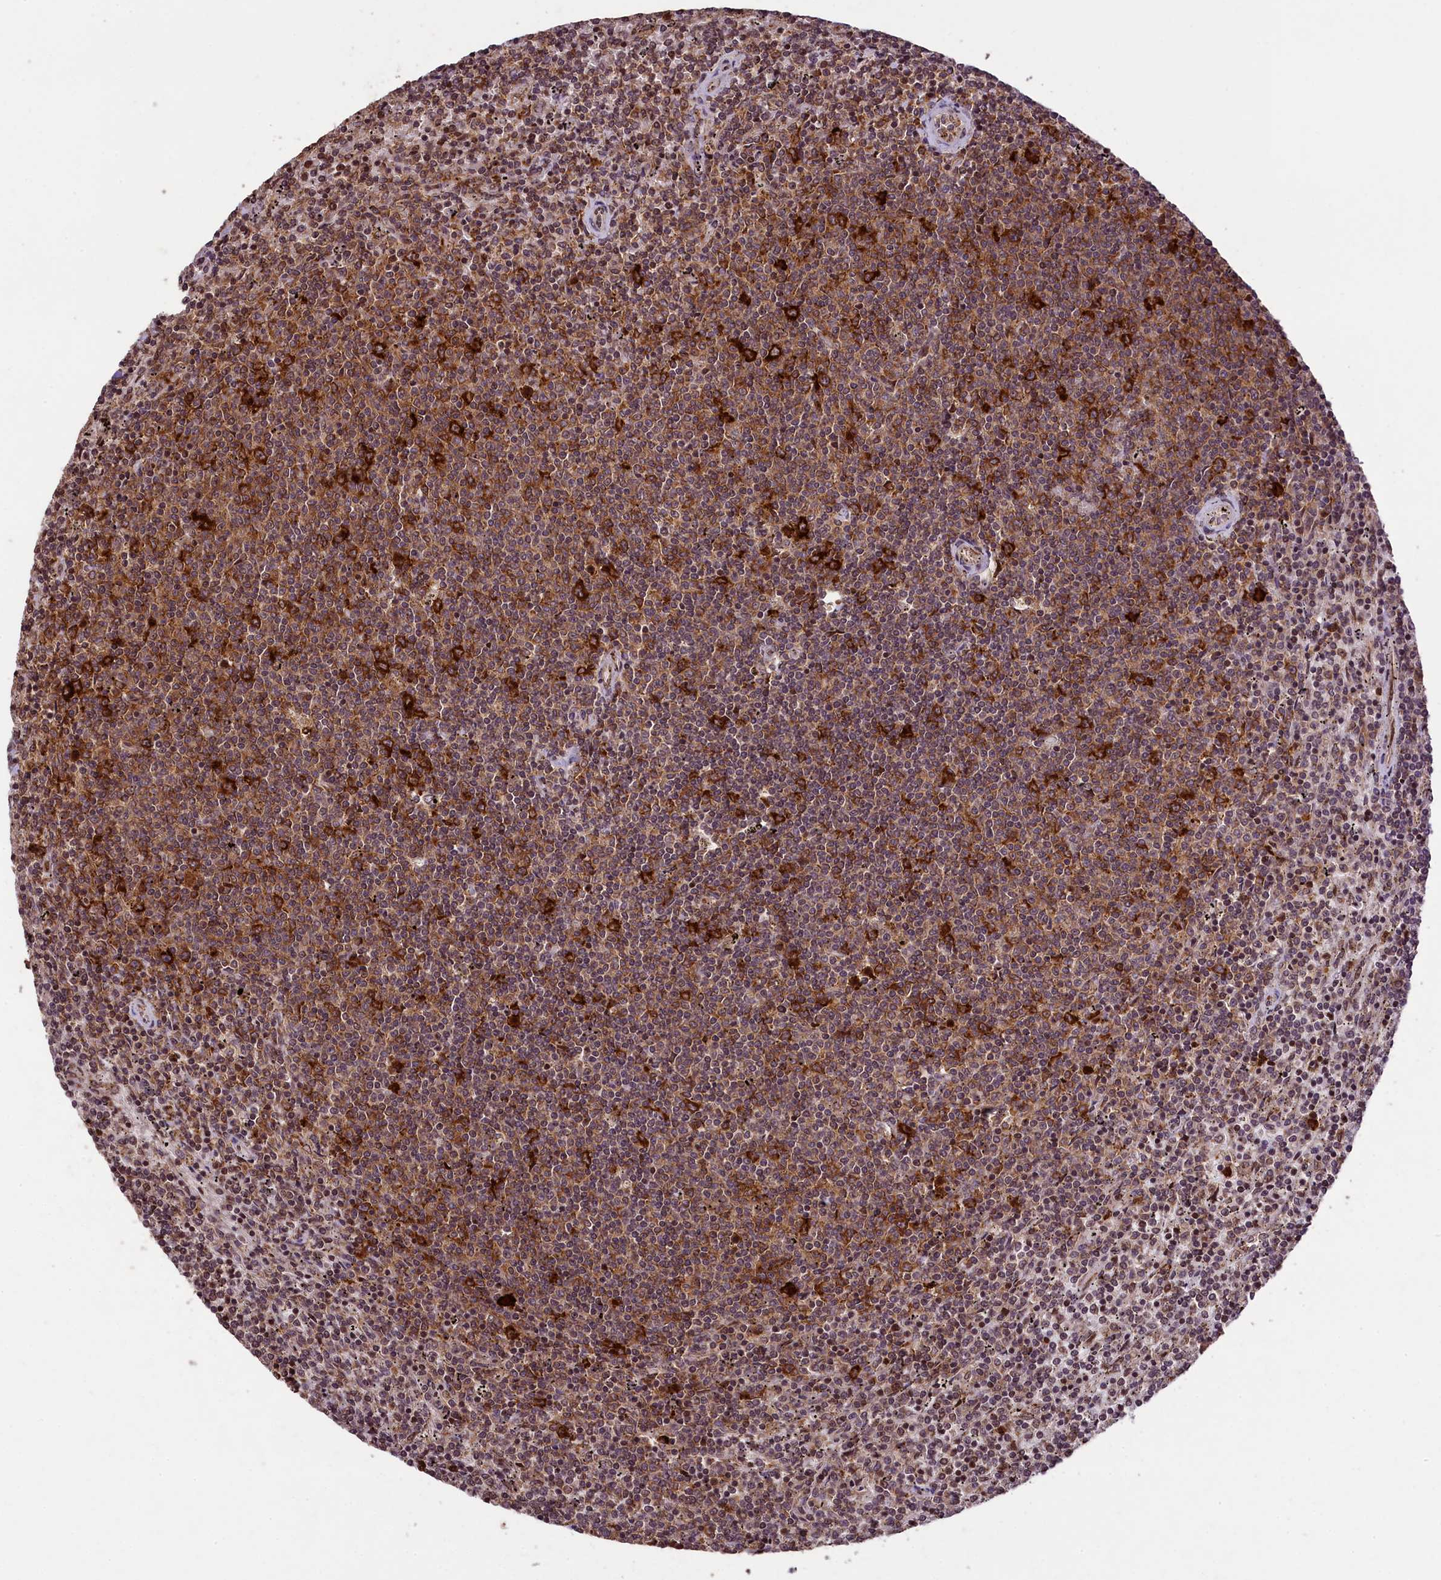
{"staining": {"intensity": "moderate", "quantity": ">75%", "location": "cytoplasmic/membranous"}, "tissue": "lymphoma", "cell_type": "Tumor cells", "image_type": "cancer", "snomed": [{"axis": "morphology", "description": "Malignant lymphoma, non-Hodgkin's type, Low grade"}, {"axis": "topography", "description": "Spleen"}], "caption": "Malignant lymphoma, non-Hodgkin's type (low-grade) tissue shows moderate cytoplasmic/membranous expression in approximately >75% of tumor cells", "gene": "LARP4", "patient": {"sex": "female", "age": 50}}